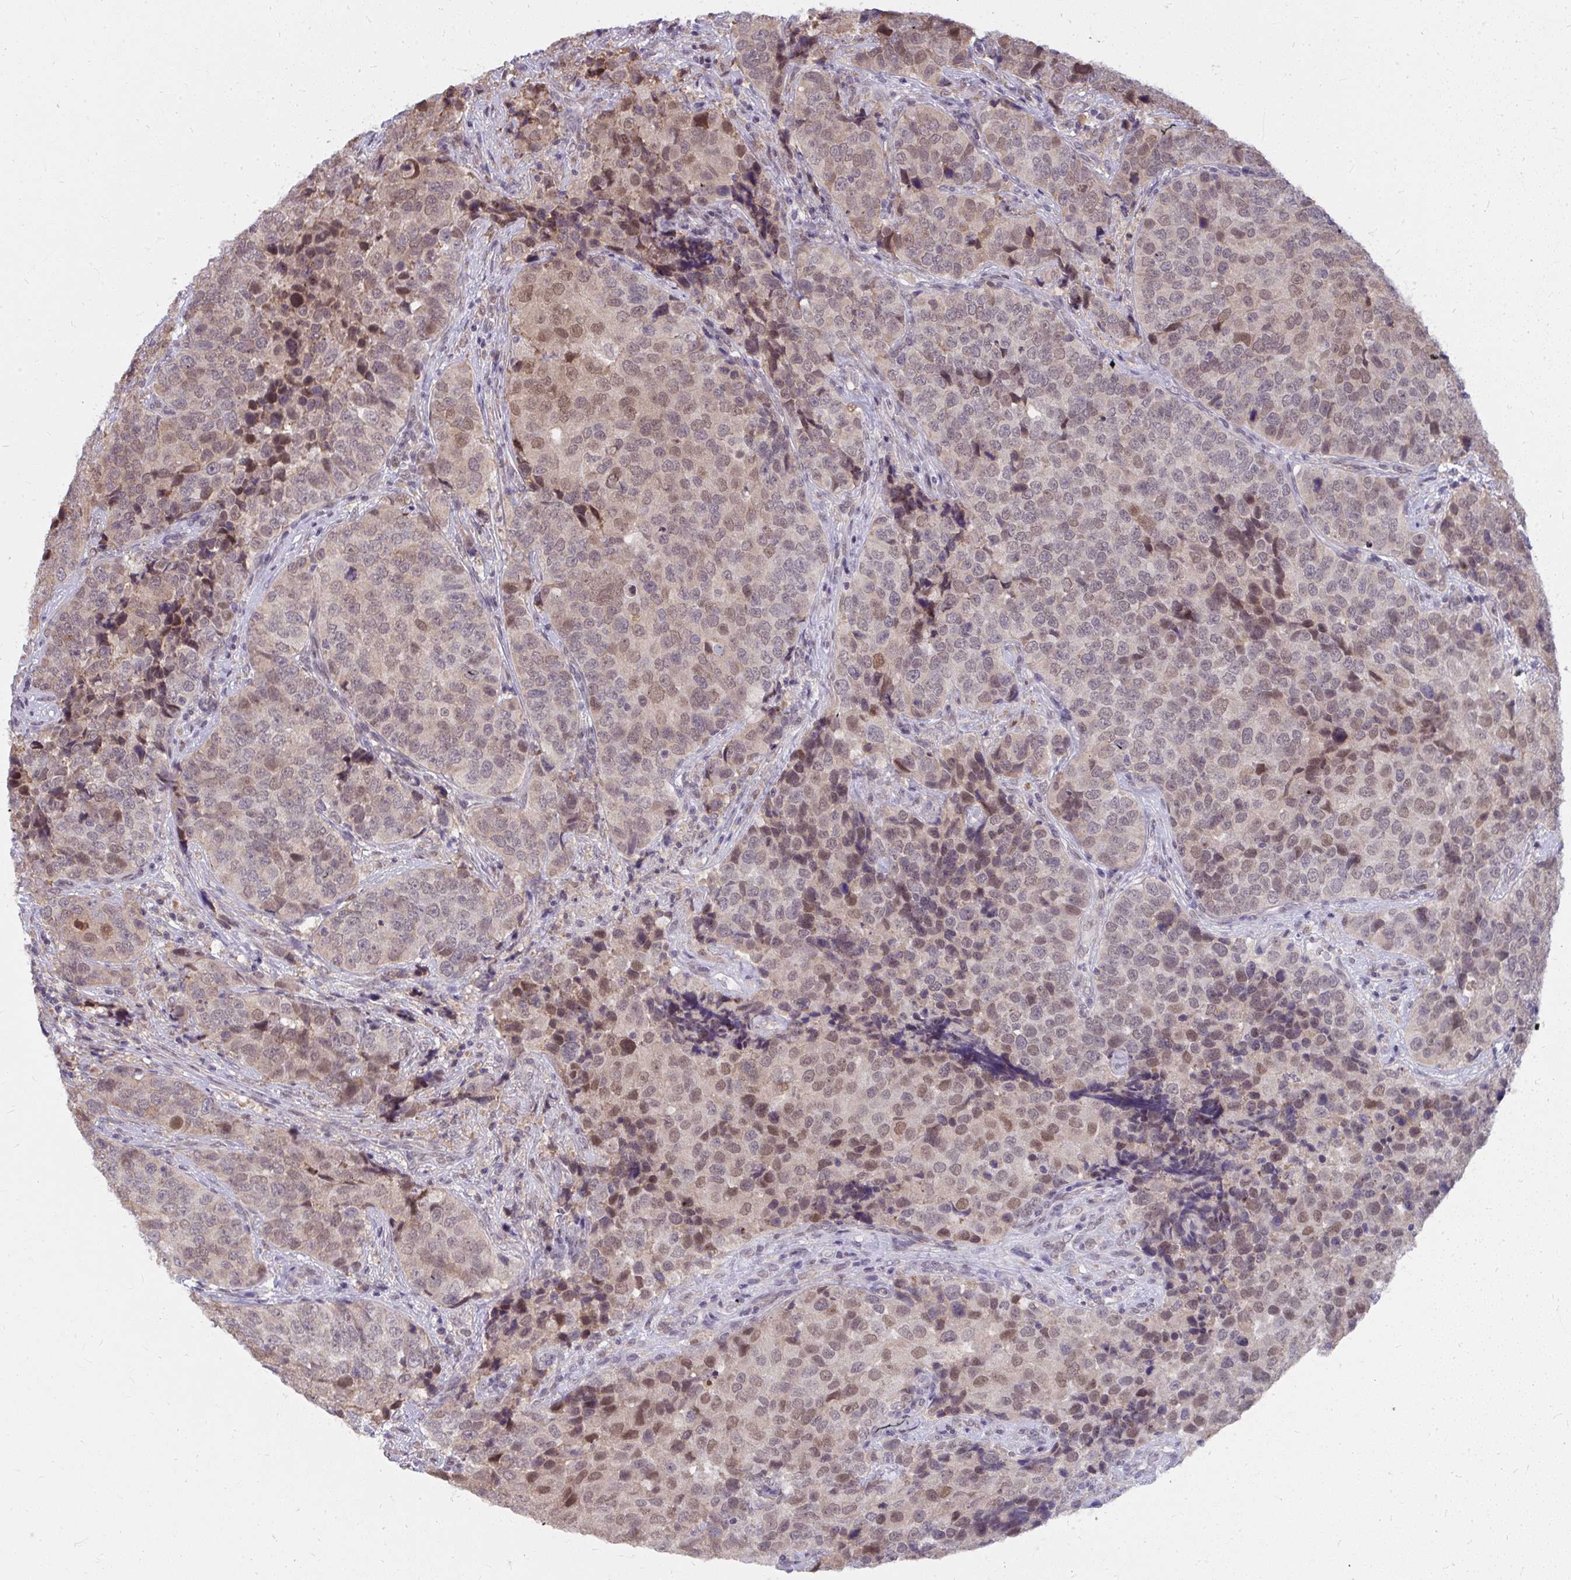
{"staining": {"intensity": "moderate", "quantity": "25%-75%", "location": "nuclear"}, "tissue": "urothelial cancer", "cell_type": "Tumor cells", "image_type": "cancer", "snomed": [{"axis": "morphology", "description": "Urothelial carcinoma, NOS"}, {"axis": "topography", "description": "Urinary bladder"}], "caption": "An image showing moderate nuclear positivity in about 25%-75% of tumor cells in urothelial cancer, as visualized by brown immunohistochemical staining.", "gene": "NMNAT1", "patient": {"sex": "male", "age": 52}}